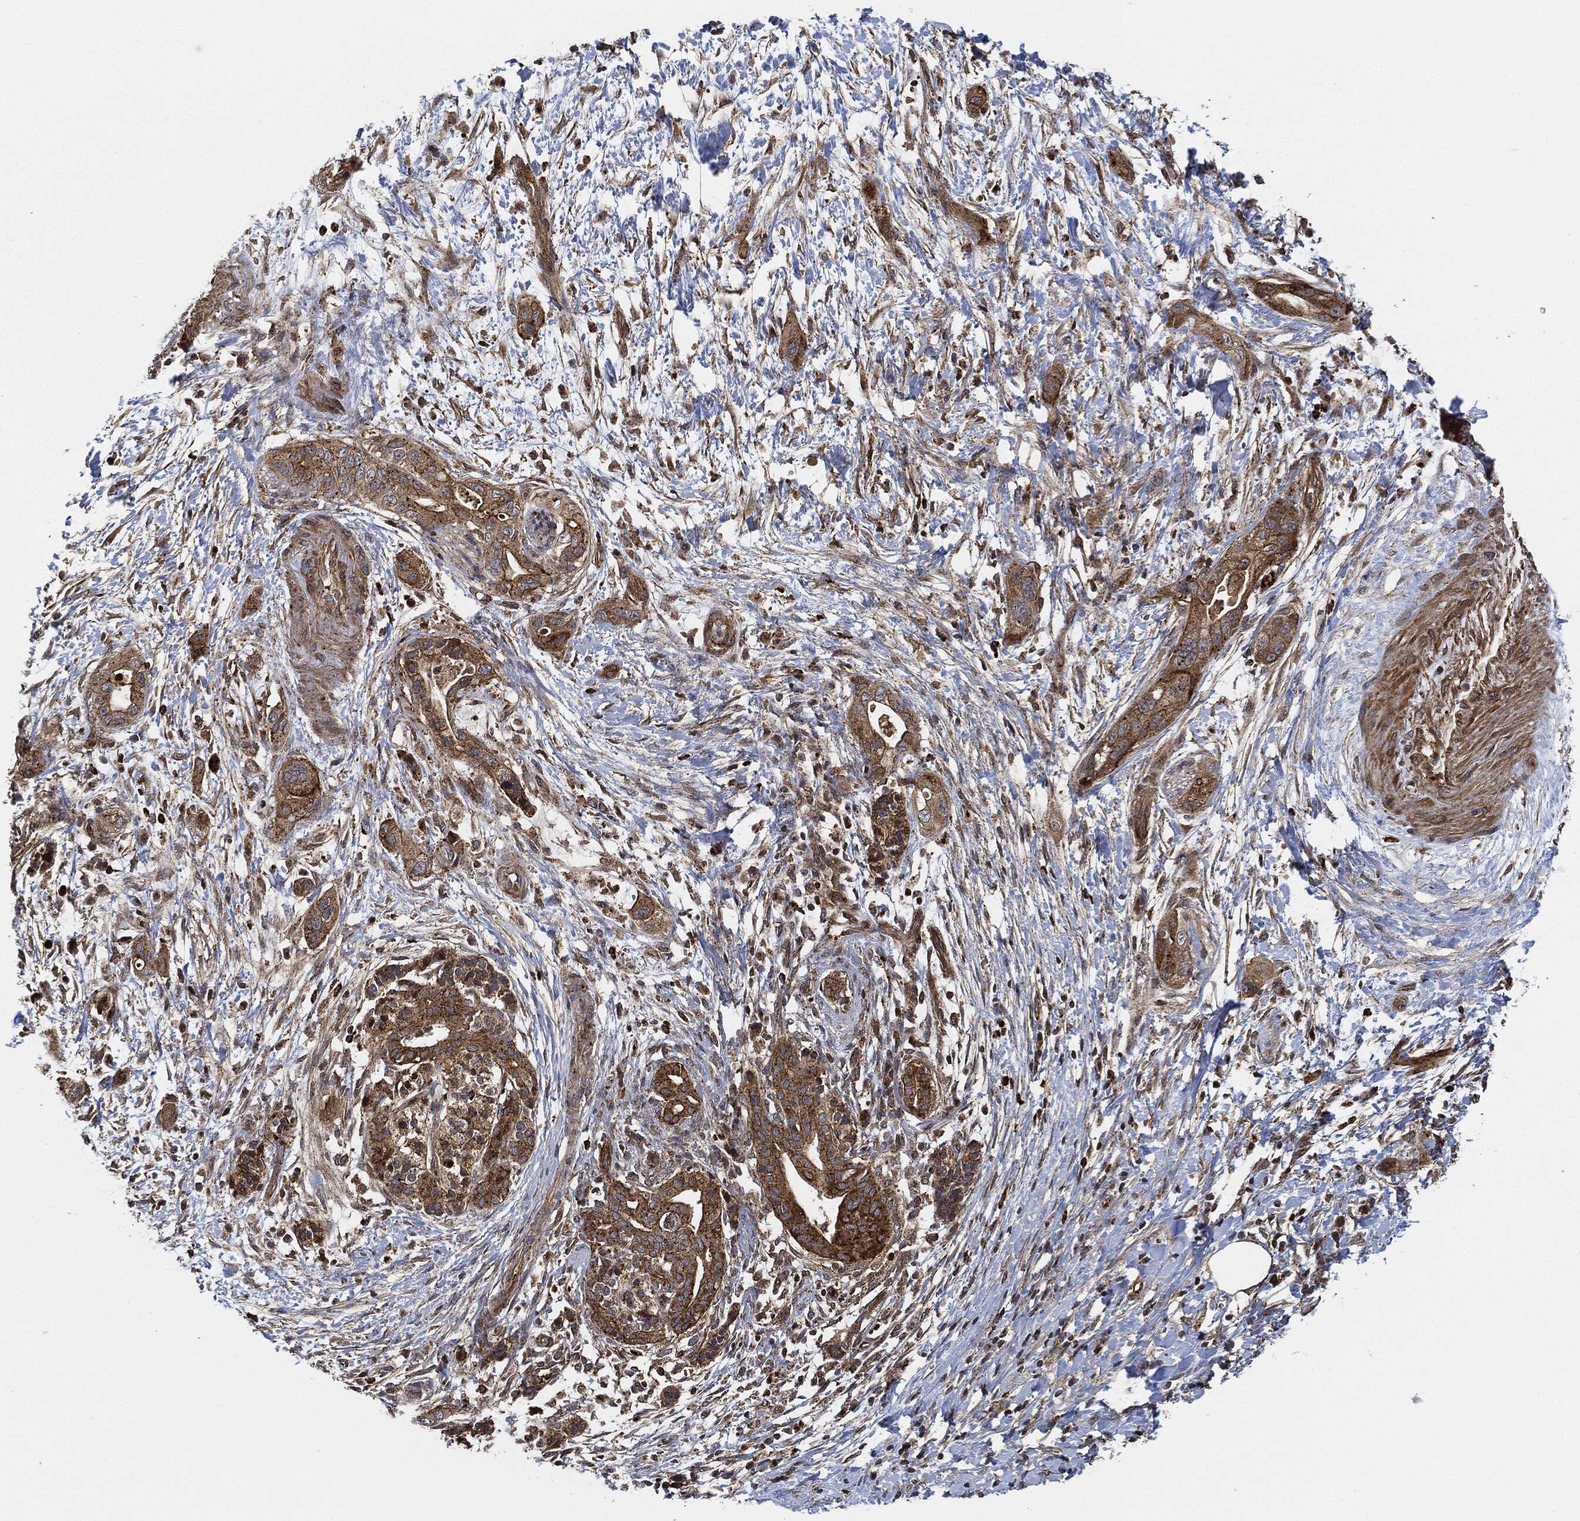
{"staining": {"intensity": "strong", "quantity": ">75%", "location": "cytoplasmic/membranous"}, "tissue": "pancreatic cancer", "cell_type": "Tumor cells", "image_type": "cancer", "snomed": [{"axis": "morphology", "description": "Adenocarcinoma, NOS"}, {"axis": "topography", "description": "Pancreas"}], "caption": "Protein staining by immunohistochemistry (IHC) reveals strong cytoplasmic/membranous positivity in about >75% of tumor cells in pancreatic adenocarcinoma.", "gene": "MAP3K3", "patient": {"sex": "male", "age": 44}}